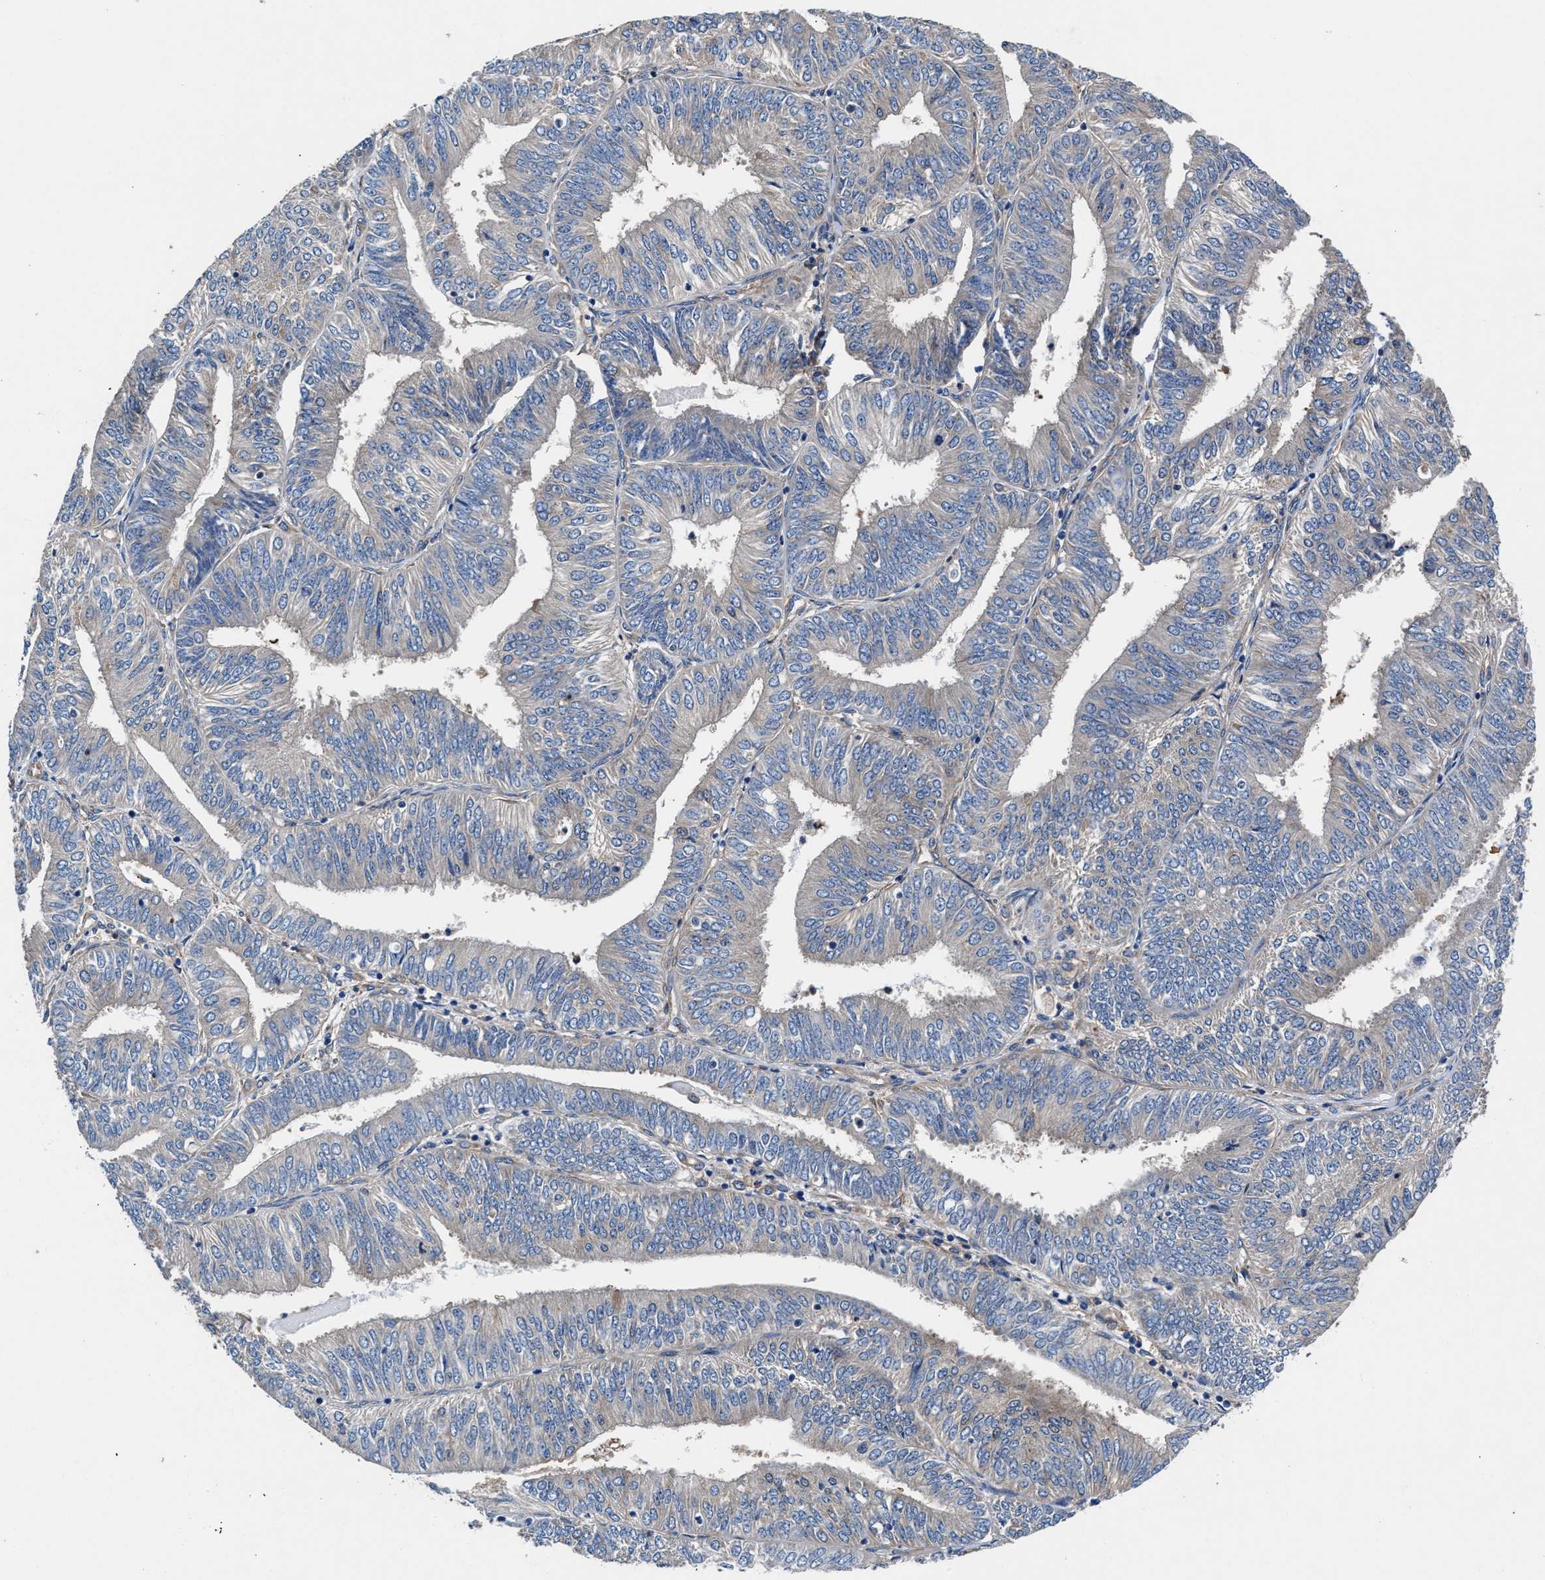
{"staining": {"intensity": "negative", "quantity": "none", "location": "none"}, "tissue": "endometrial cancer", "cell_type": "Tumor cells", "image_type": "cancer", "snomed": [{"axis": "morphology", "description": "Adenocarcinoma, NOS"}, {"axis": "topography", "description": "Endometrium"}], "caption": "Immunohistochemical staining of human endometrial adenocarcinoma demonstrates no significant expression in tumor cells. (Stains: DAB IHC with hematoxylin counter stain, Microscopy: brightfield microscopy at high magnification).", "gene": "SH3GL1", "patient": {"sex": "female", "age": 58}}